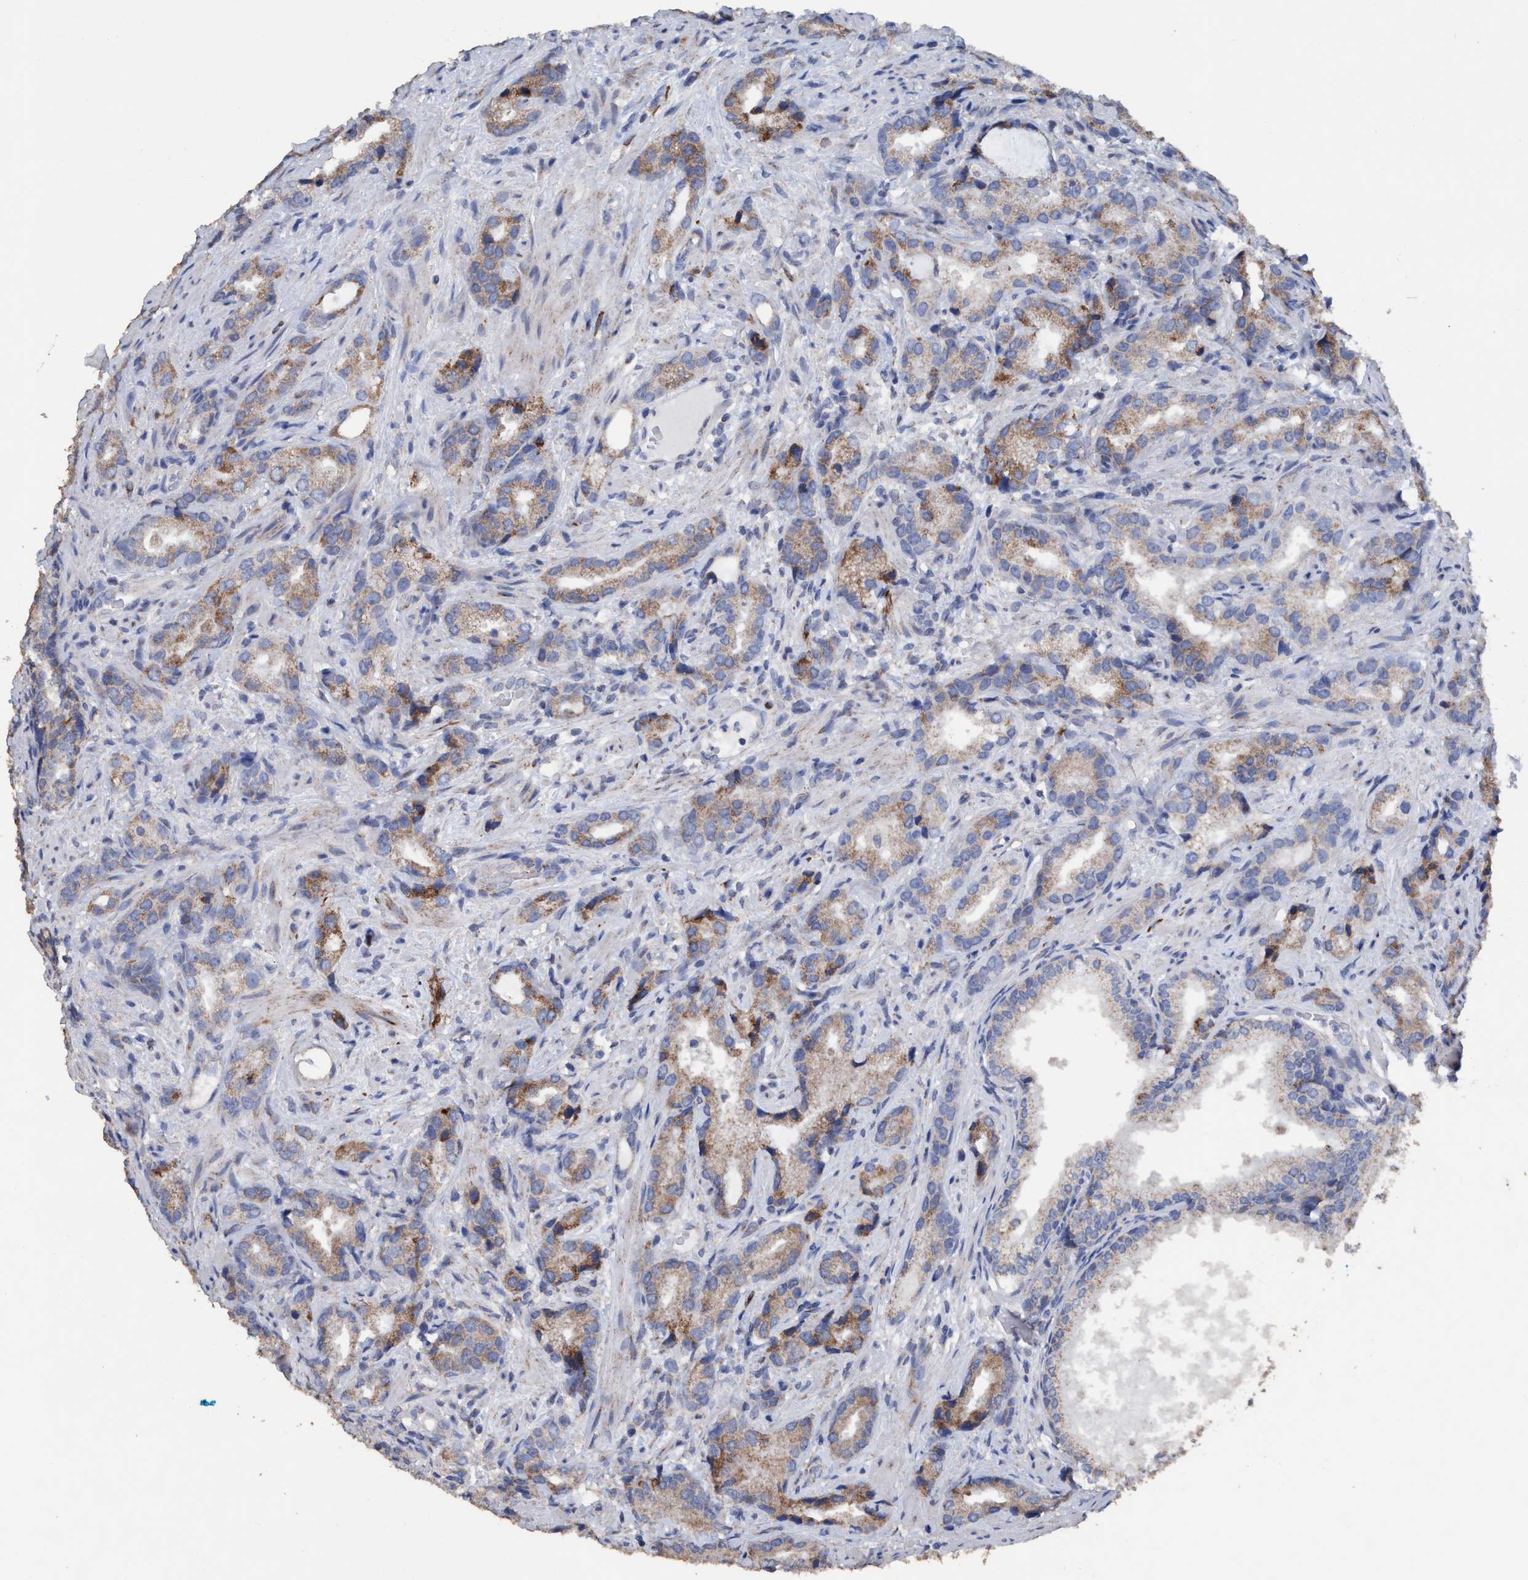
{"staining": {"intensity": "moderate", "quantity": ">75%", "location": "cytoplasmic/membranous"}, "tissue": "prostate cancer", "cell_type": "Tumor cells", "image_type": "cancer", "snomed": [{"axis": "morphology", "description": "Adenocarcinoma, High grade"}, {"axis": "topography", "description": "Prostate"}], "caption": "Immunohistochemistry micrograph of human high-grade adenocarcinoma (prostate) stained for a protein (brown), which shows medium levels of moderate cytoplasmic/membranous positivity in about >75% of tumor cells.", "gene": "RSAD1", "patient": {"sex": "male", "age": 63}}